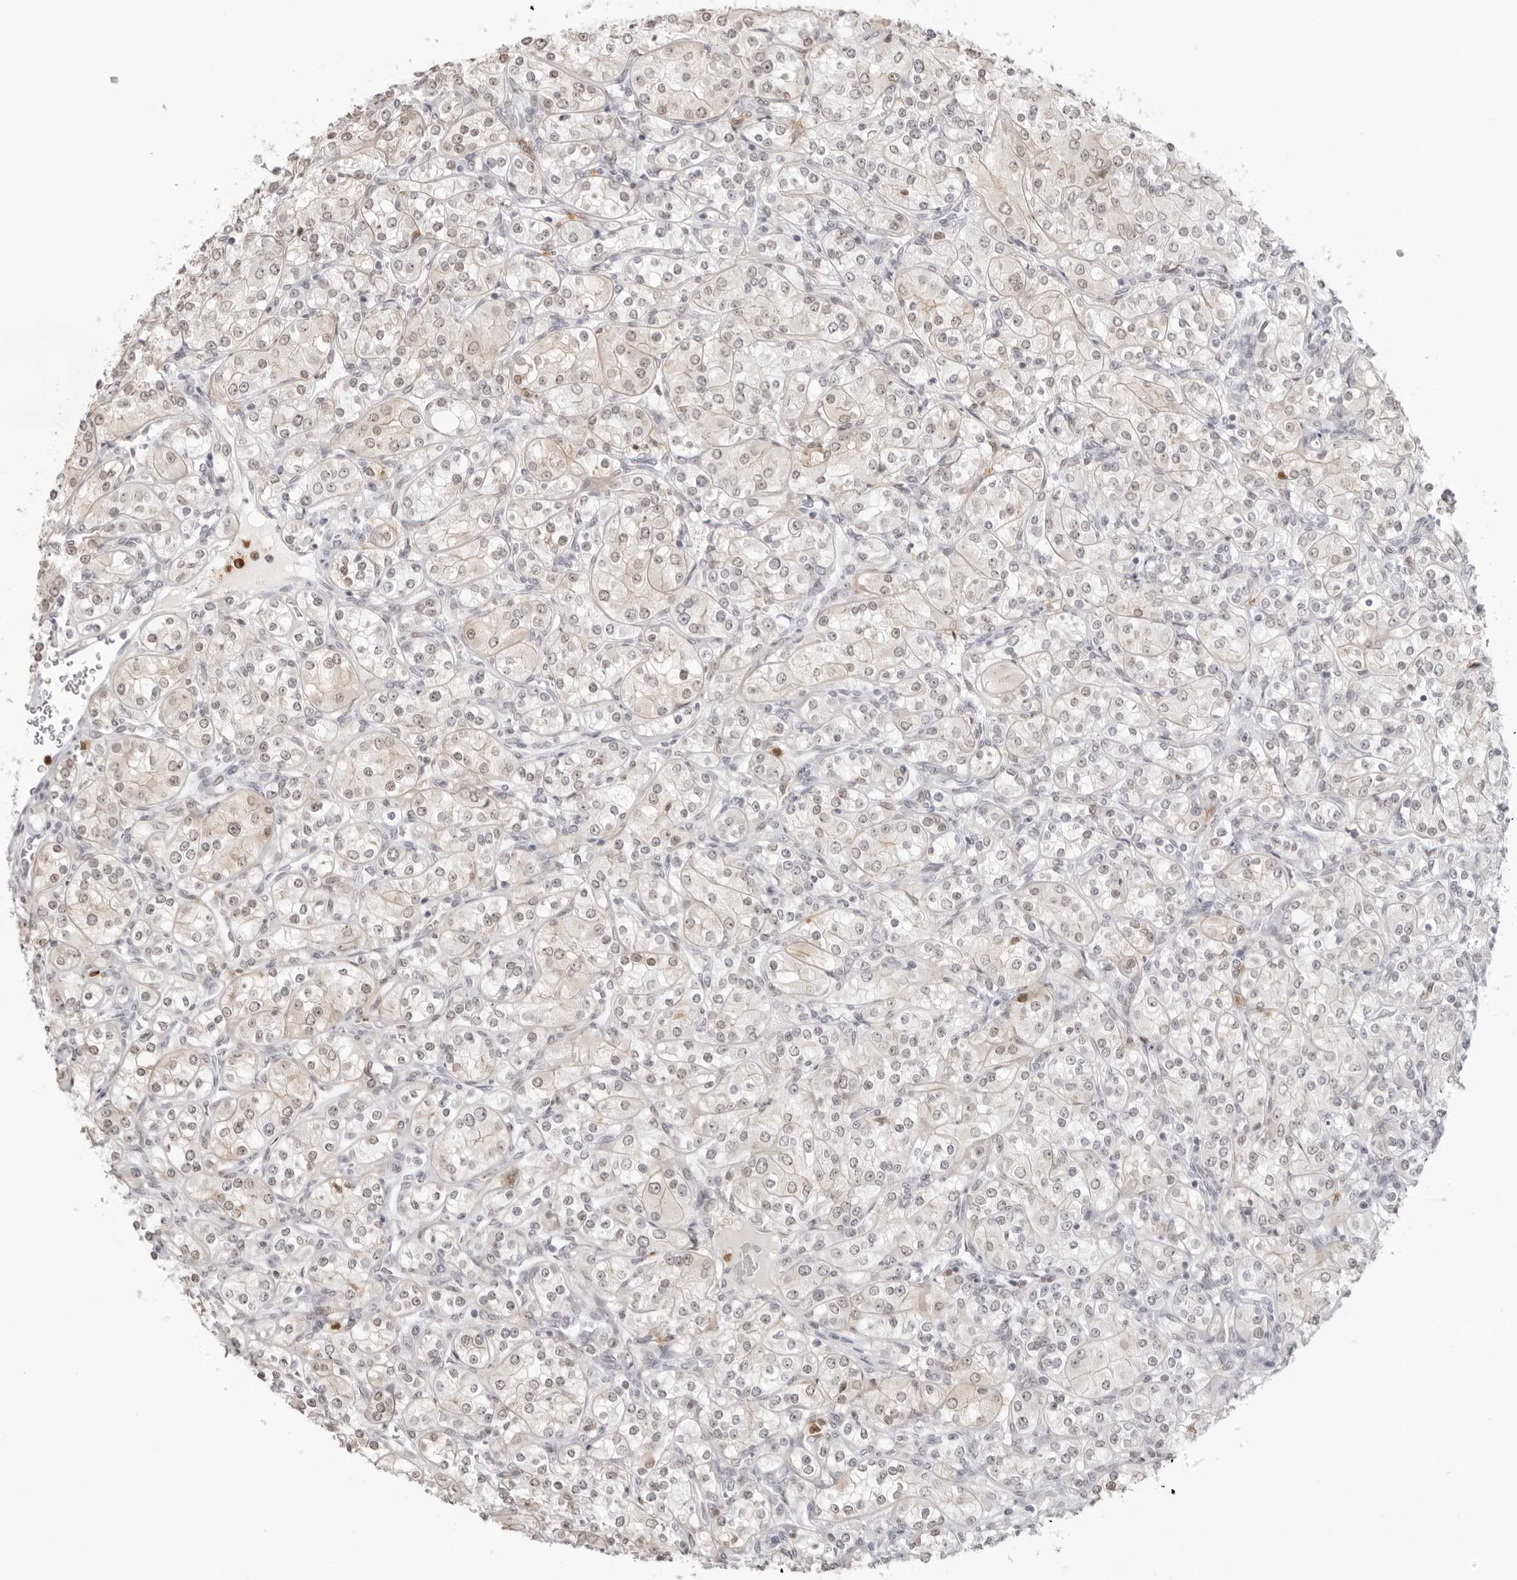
{"staining": {"intensity": "weak", "quantity": "25%-75%", "location": "cytoplasmic/membranous,nuclear"}, "tissue": "renal cancer", "cell_type": "Tumor cells", "image_type": "cancer", "snomed": [{"axis": "morphology", "description": "Adenocarcinoma, NOS"}, {"axis": "topography", "description": "Kidney"}], "caption": "Immunohistochemical staining of renal cancer (adenocarcinoma) exhibits low levels of weak cytoplasmic/membranous and nuclear protein expression in about 25%-75% of tumor cells. Nuclei are stained in blue.", "gene": "RNF146", "patient": {"sex": "male", "age": 77}}